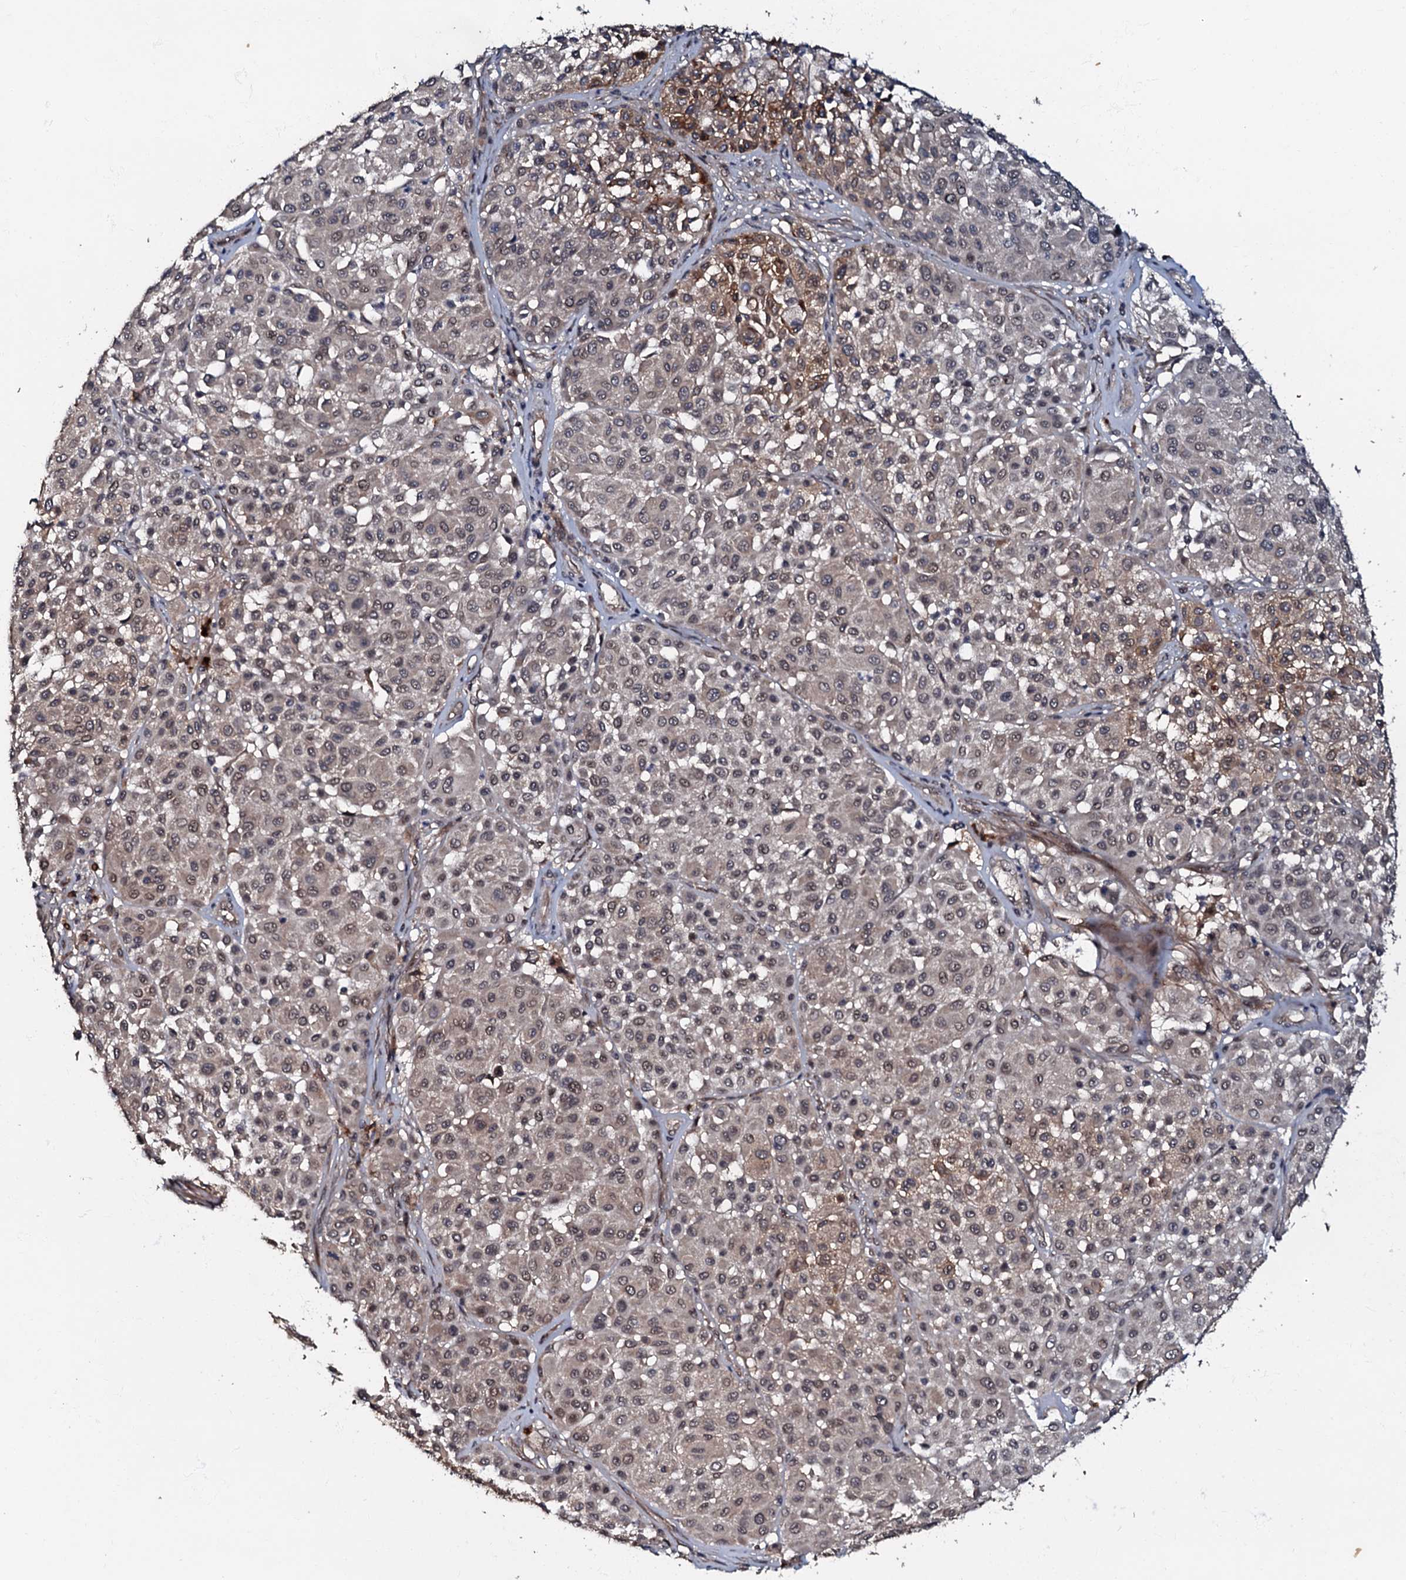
{"staining": {"intensity": "weak", "quantity": "25%-75%", "location": "cytoplasmic/membranous"}, "tissue": "melanoma", "cell_type": "Tumor cells", "image_type": "cancer", "snomed": [{"axis": "morphology", "description": "Malignant melanoma, Metastatic site"}, {"axis": "topography", "description": "Soft tissue"}], "caption": "Immunohistochemistry (IHC) micrograph of neoplastic tissue: malignant melanoma (metastatic site) stained using IHC demonstrates low levels of weak protein expression localized specifically in the cytoplasmic/membranous of tumor cells, appearing as a cytoplasmic/membranous brown color.", "gene": "MANSC4", "patient": {"sex": "male", "age": 41}}